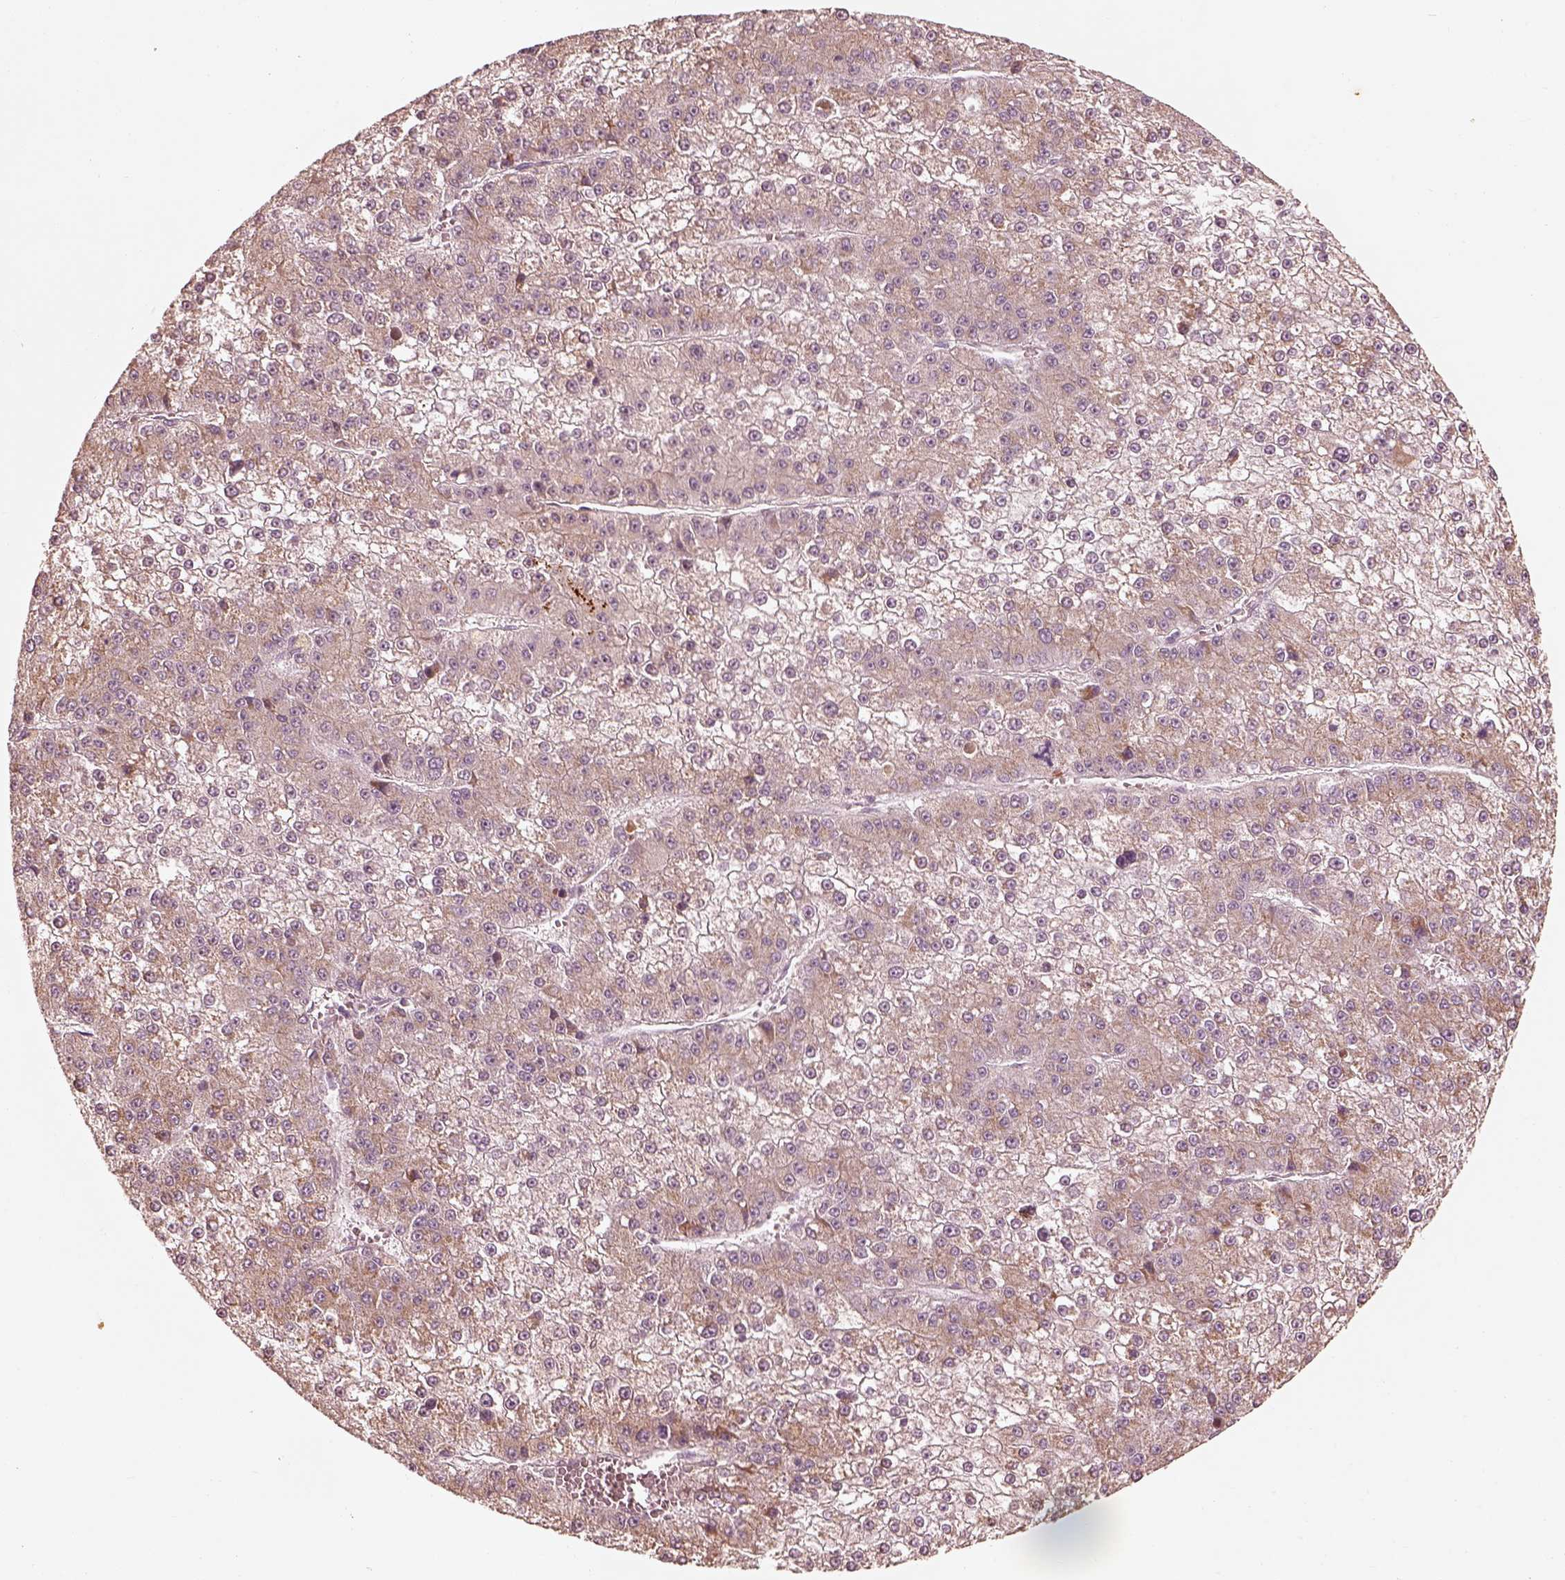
{"staining": {"intensity": "moderate", "quantity": ">75%", "location": "cytoplasmic/membranous"}, "tissue": "liver cancer", "cell_type": "Tumor cells", "image_type": "cancer", "snomed": [{"axis": "morphology", "description": "Carcinoma, Hepatocellular, NOS"}, {"axis": "topography", "description": "Liver"}], "caption": "Immunohistochemical staining of liver hepatocellular carcinoma displays medium levels of moderate cytoplasmic/membranous protein expression in approximately >75% of tumor cells.", "gene": "WLS", "patient": {"sex": "female", "age": 73}}